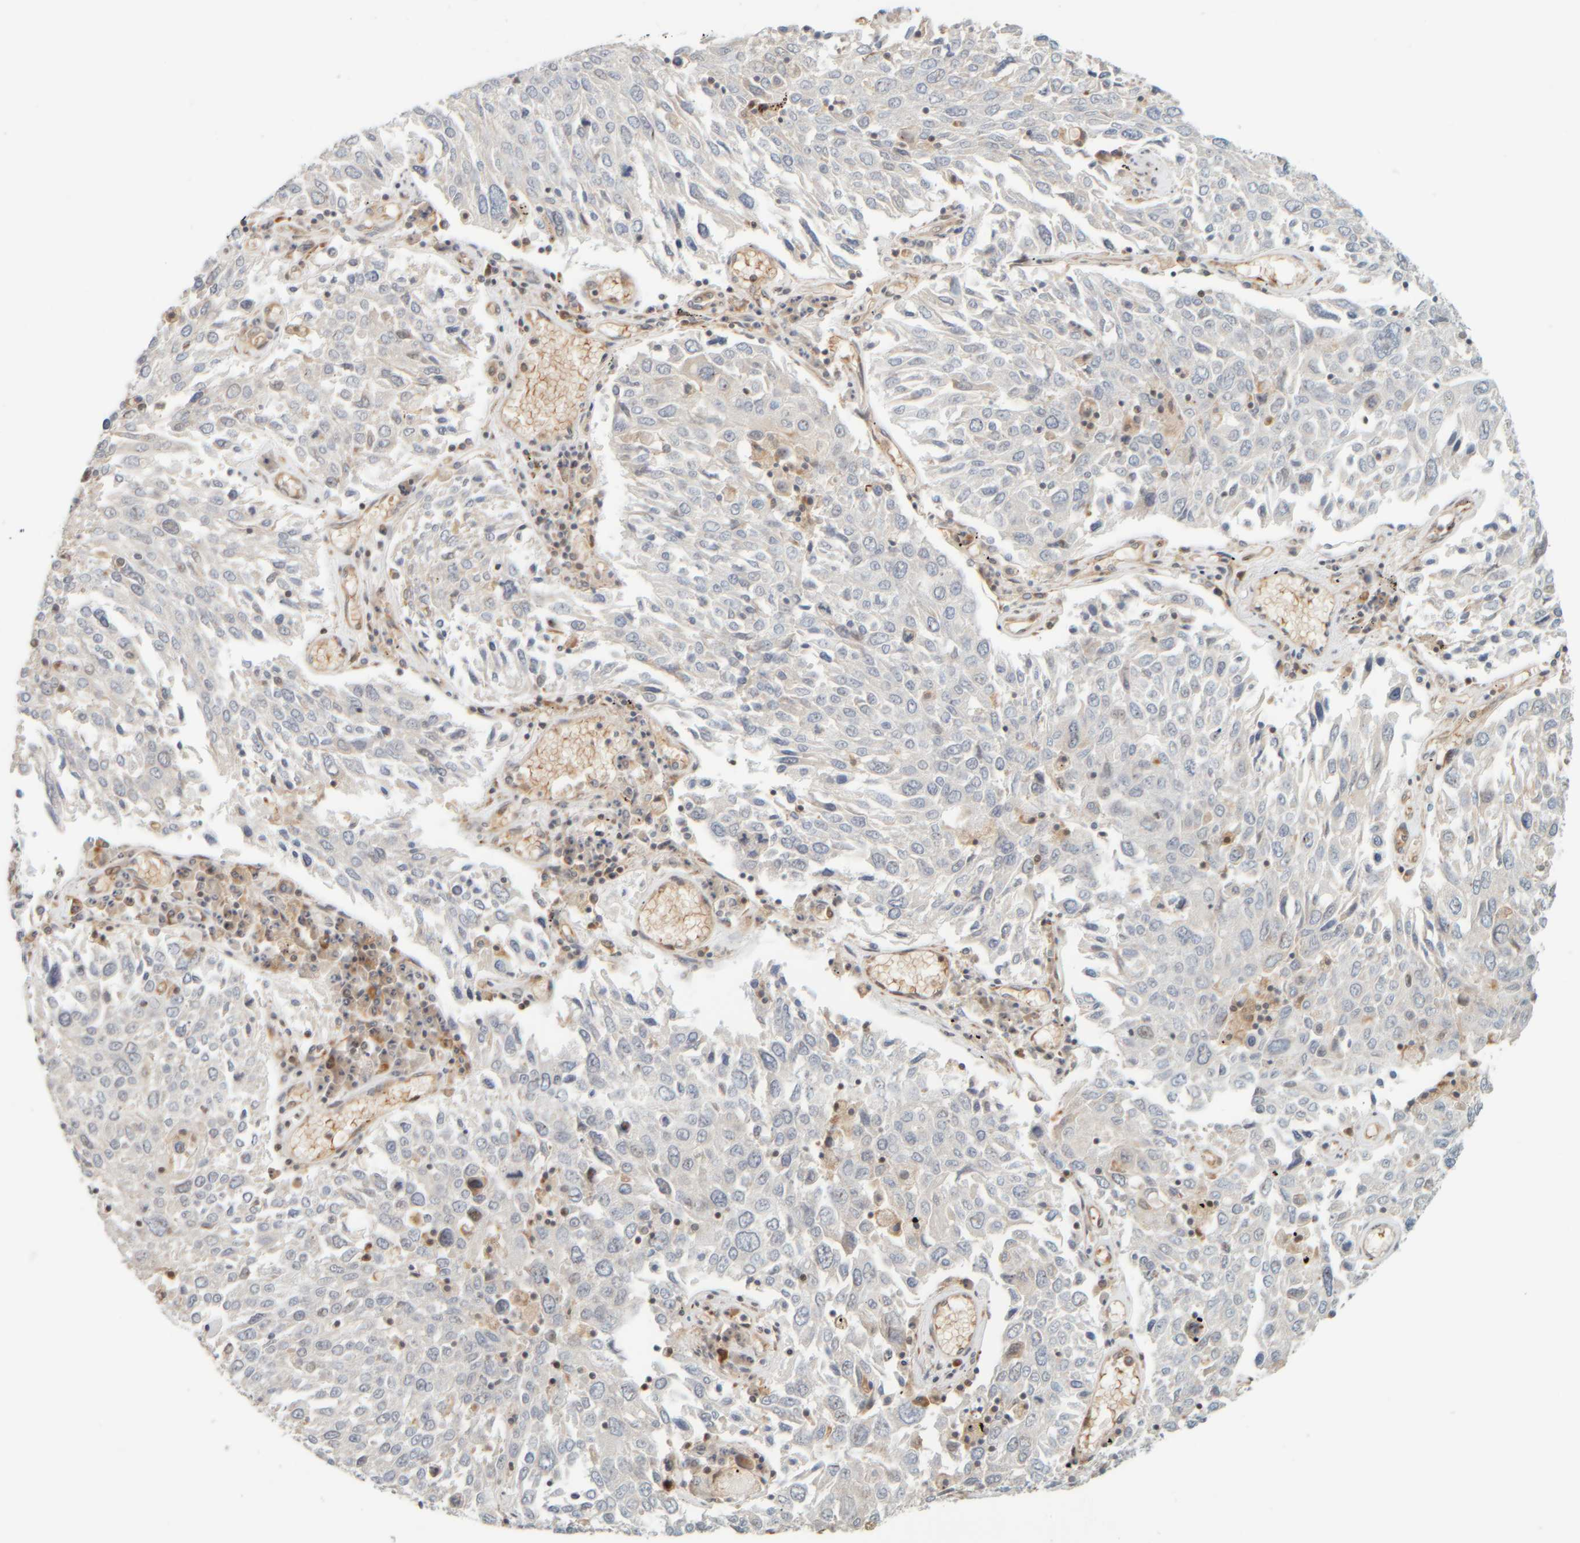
{"staining": {"intensity": "negative", "quantity": "none", "location": "none"}, "tissue": "lung cancer", "cell_type": "Tumor cells", "image_type": "cancer", "snomed": [{"axis": "morphology", "description": "Squamous cell carcinoma, NOS"}, {"axis": "topography", "description": "Lung"}], "caption": "Immunohistochemistry of lung cancer reveals no staining in tumor cells.", "gene": "PTGES3L-AARSD1", "patient": {"sex": "male", "age": 65}}